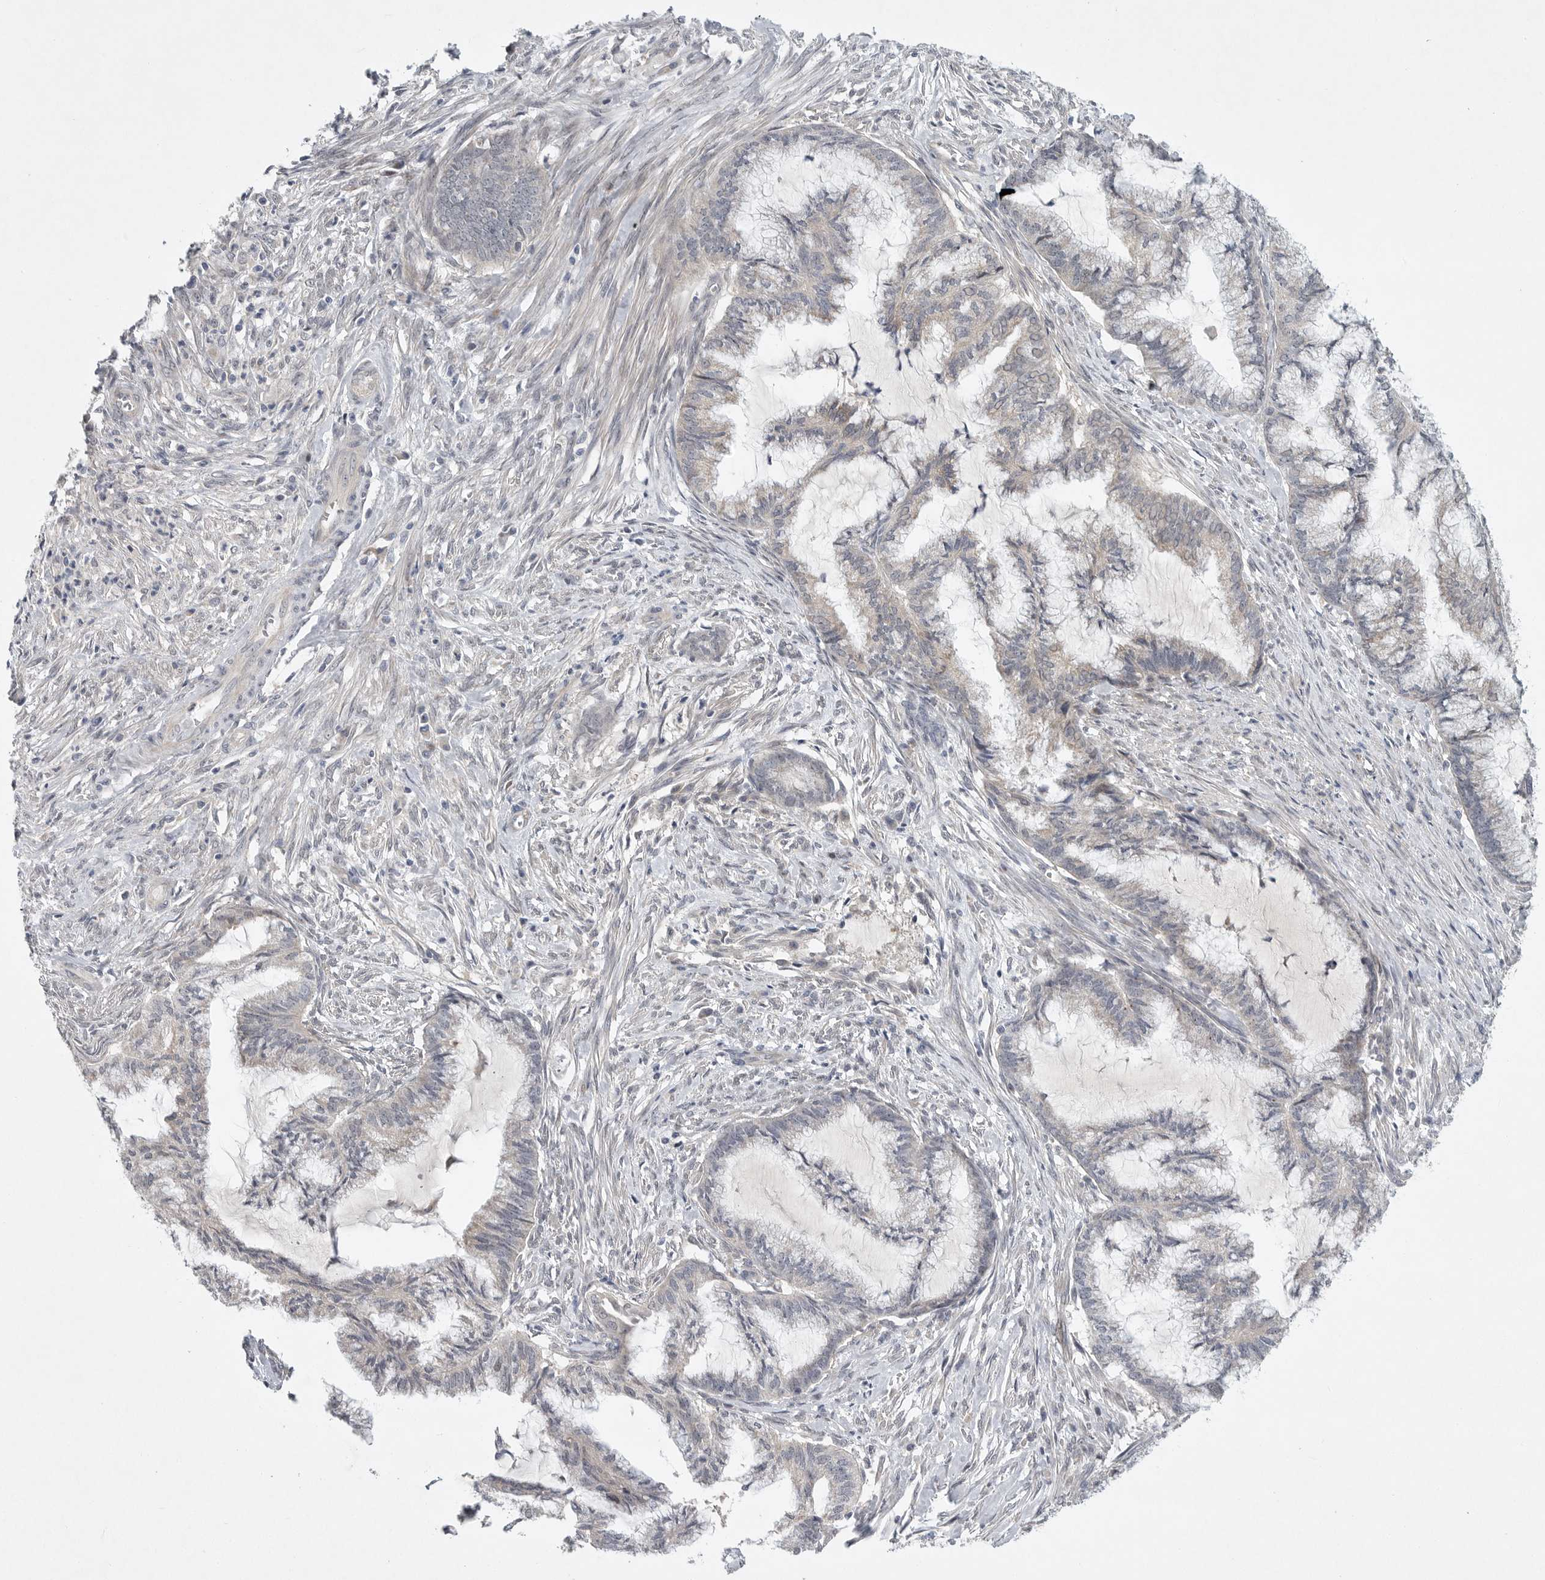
{"staining": {"intensity": "negative", "quantity": "none", "location": "none"}, "tissue": "endometrial cancer", "cell_type": "Tumor cells", "image_type": "cancer", "snomed": [{"axis": "morphology", "description": "Adenocarcinoma, NOS"}, {"axis": "topography", "description": "Endometrium"}], "caption": "Adenocarcinoma (endometrial) was stained to show a protein in brown. There is no significant positivity in tumor cells. (DAB (3,3'-diaminobenzidine) immunohistochemistry (IHC) visualized using brightfield microscopy, high magnification).", "gene": "FBXO43", "patient": {"sex": "female", "age": 86}}